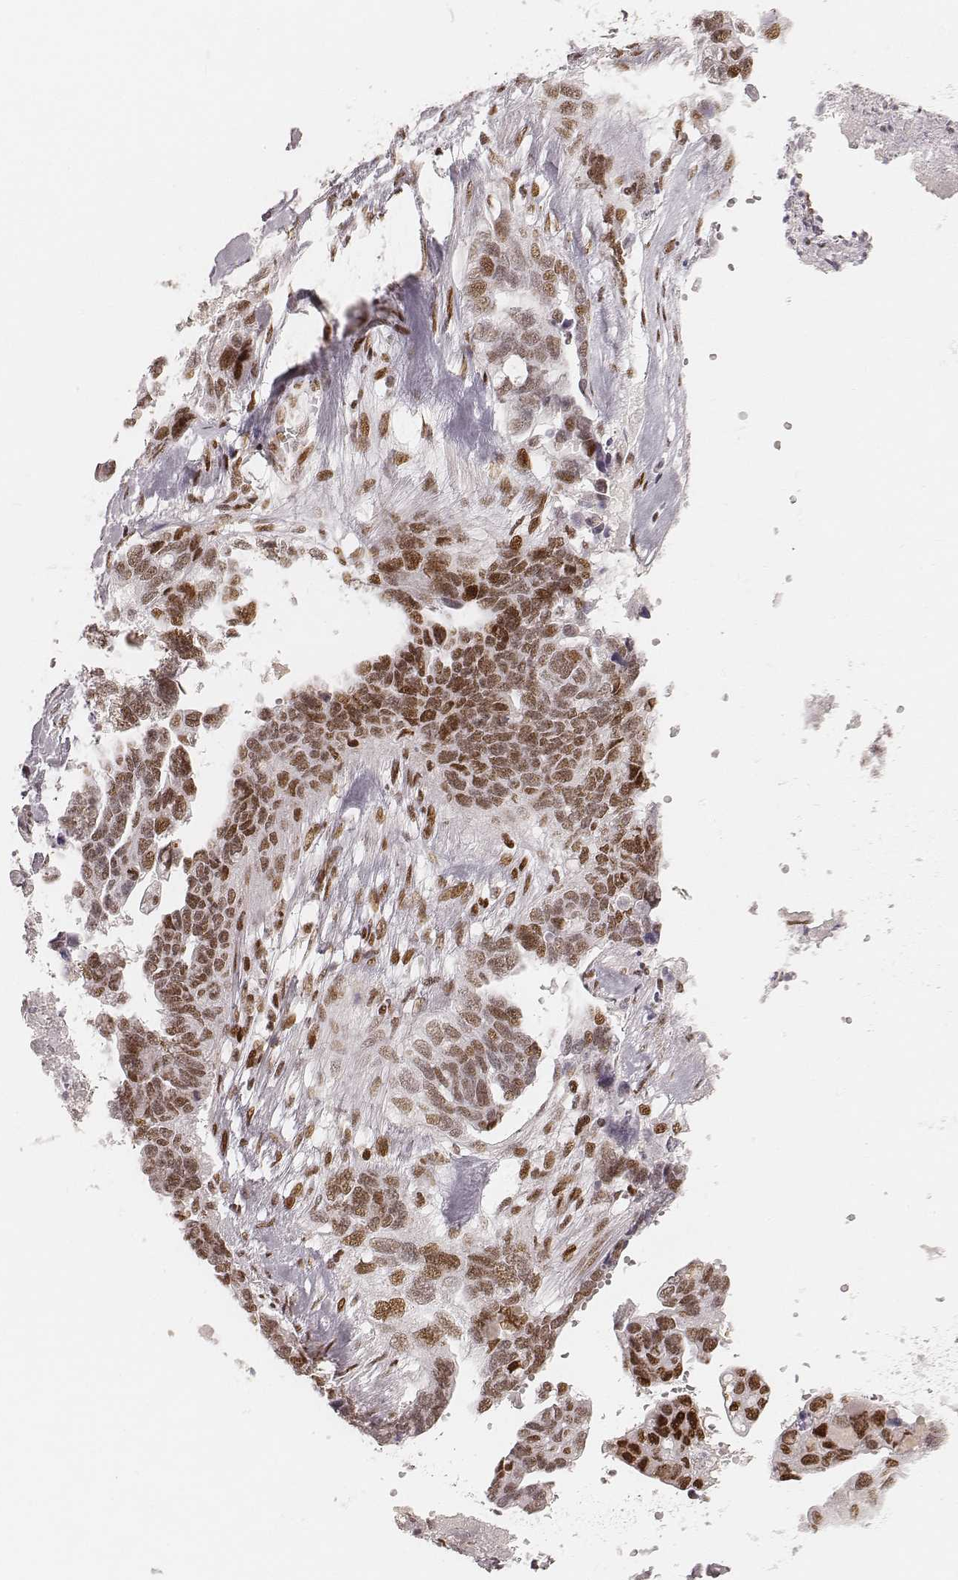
{"staining": {"intensity": "moderate", "quantity": ">75%", "location": "nuclear"}, "tissue": "ovarian cancer", "cell_type": "Tumor cells", "image_type": "cancer", "snomed": [{"axis": "morphology", "description": "Cystadenocarcinoma, serous, NOS"}, {"axis": "topography", "description": "Ovary"}], "caption": "Ovarian serous cystadenocarcinoma stained for a protein (brown) displays moderate nuclear positive staining in approximately >75% of tumor cells.", "gene": "HNRNPC", "patient": {"sex": "female", "age": 69}}